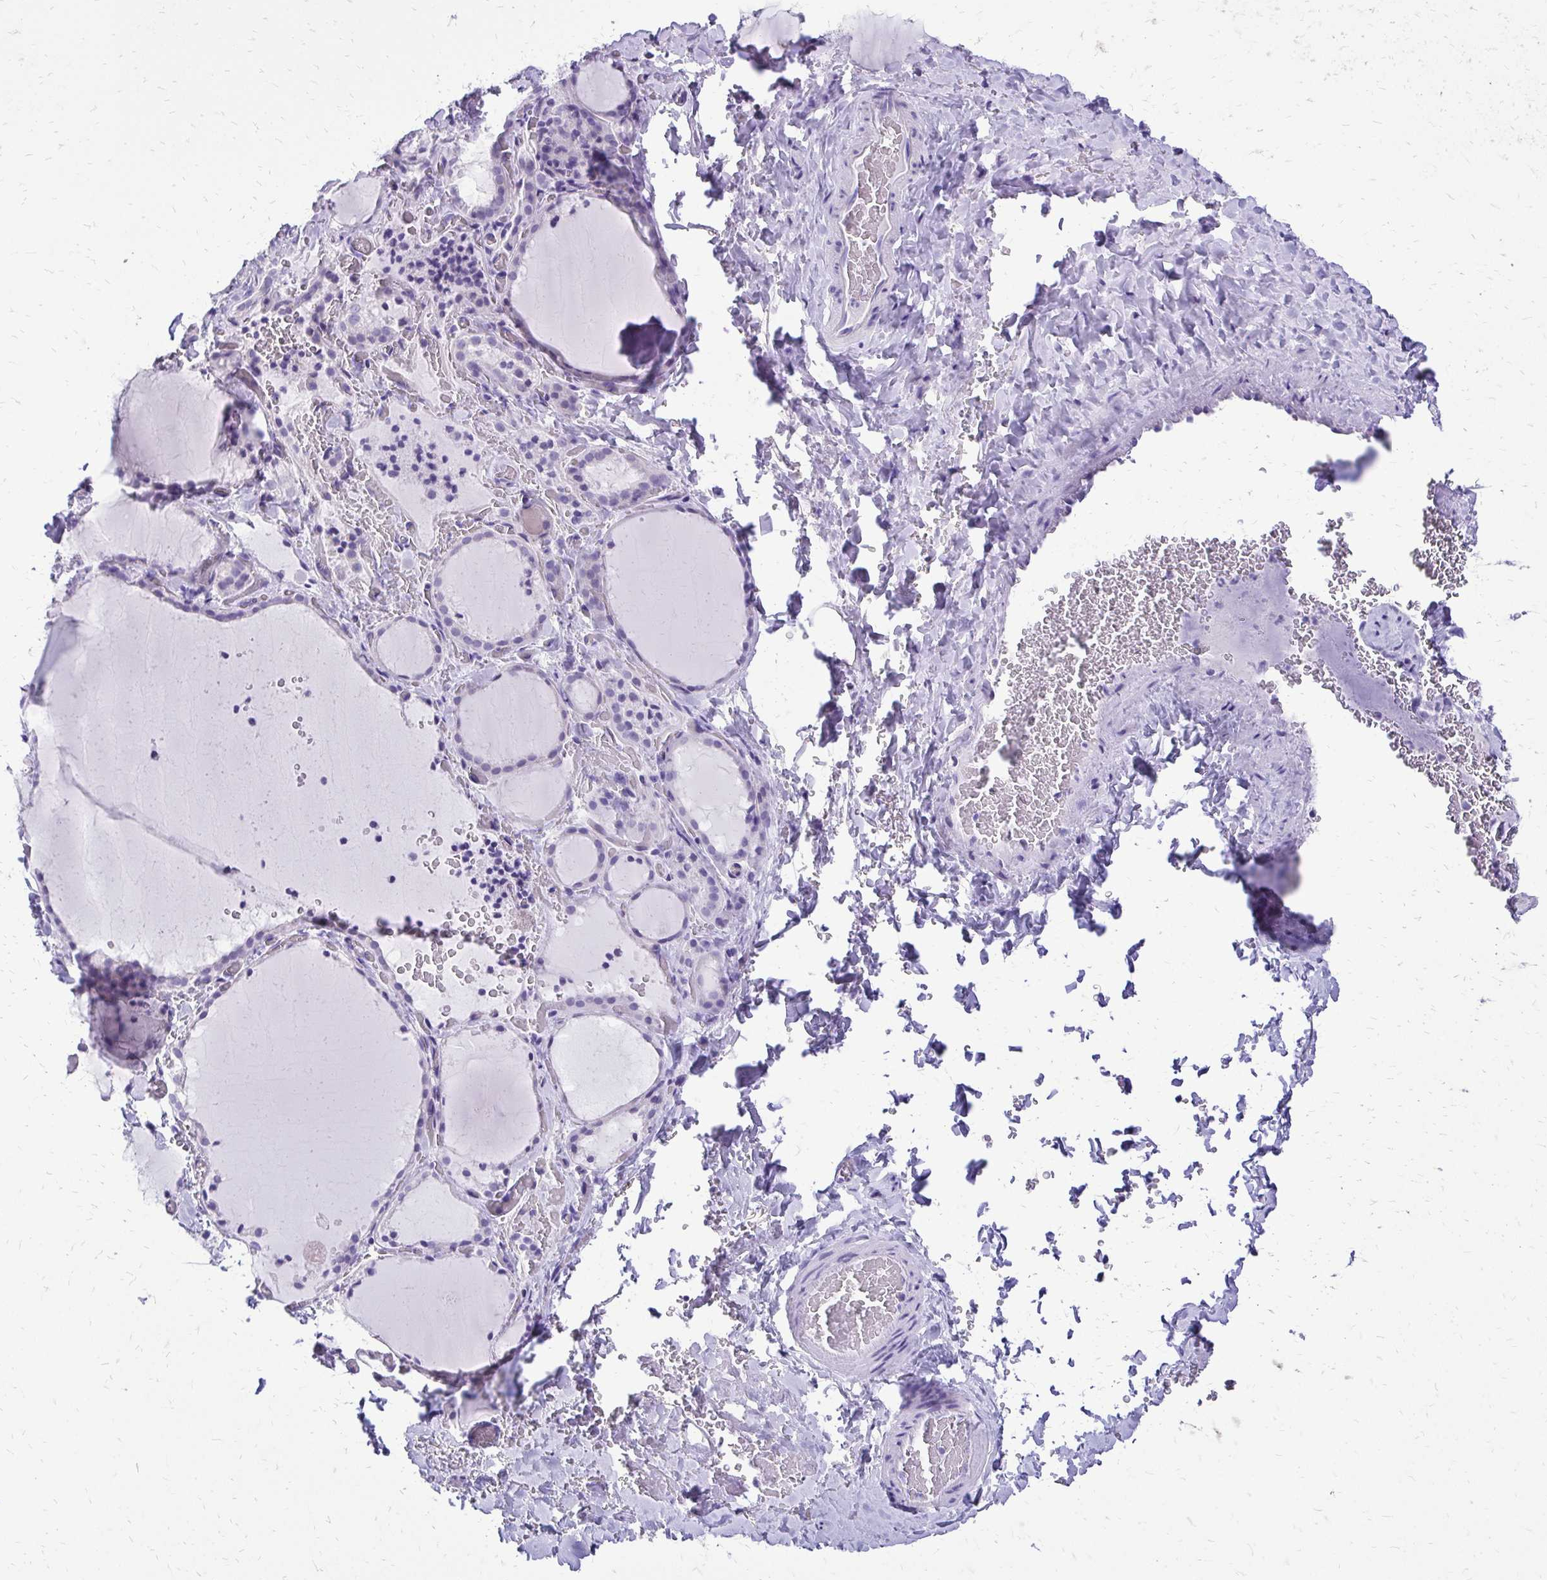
{"staining": {"intensity": "negative", "quantity": "none", "location": "none"}, "tissue": "thyroid gland", "cell_type": "Glandular cells", "image_type": "normal", "snomed": [{"axis": "morphology", "description": "Normal tissue, NOS"}, {"axis": "topography", "description": "Thyroid gland"}], "caption": "Thyroid gland was stained to show a protein in brown. There is no significant expression in glandular cells. (DAB immunohistochemistry, high magnification).", "gene": "SLC32A1", "patient": {"sex": "female", "age": 22}}